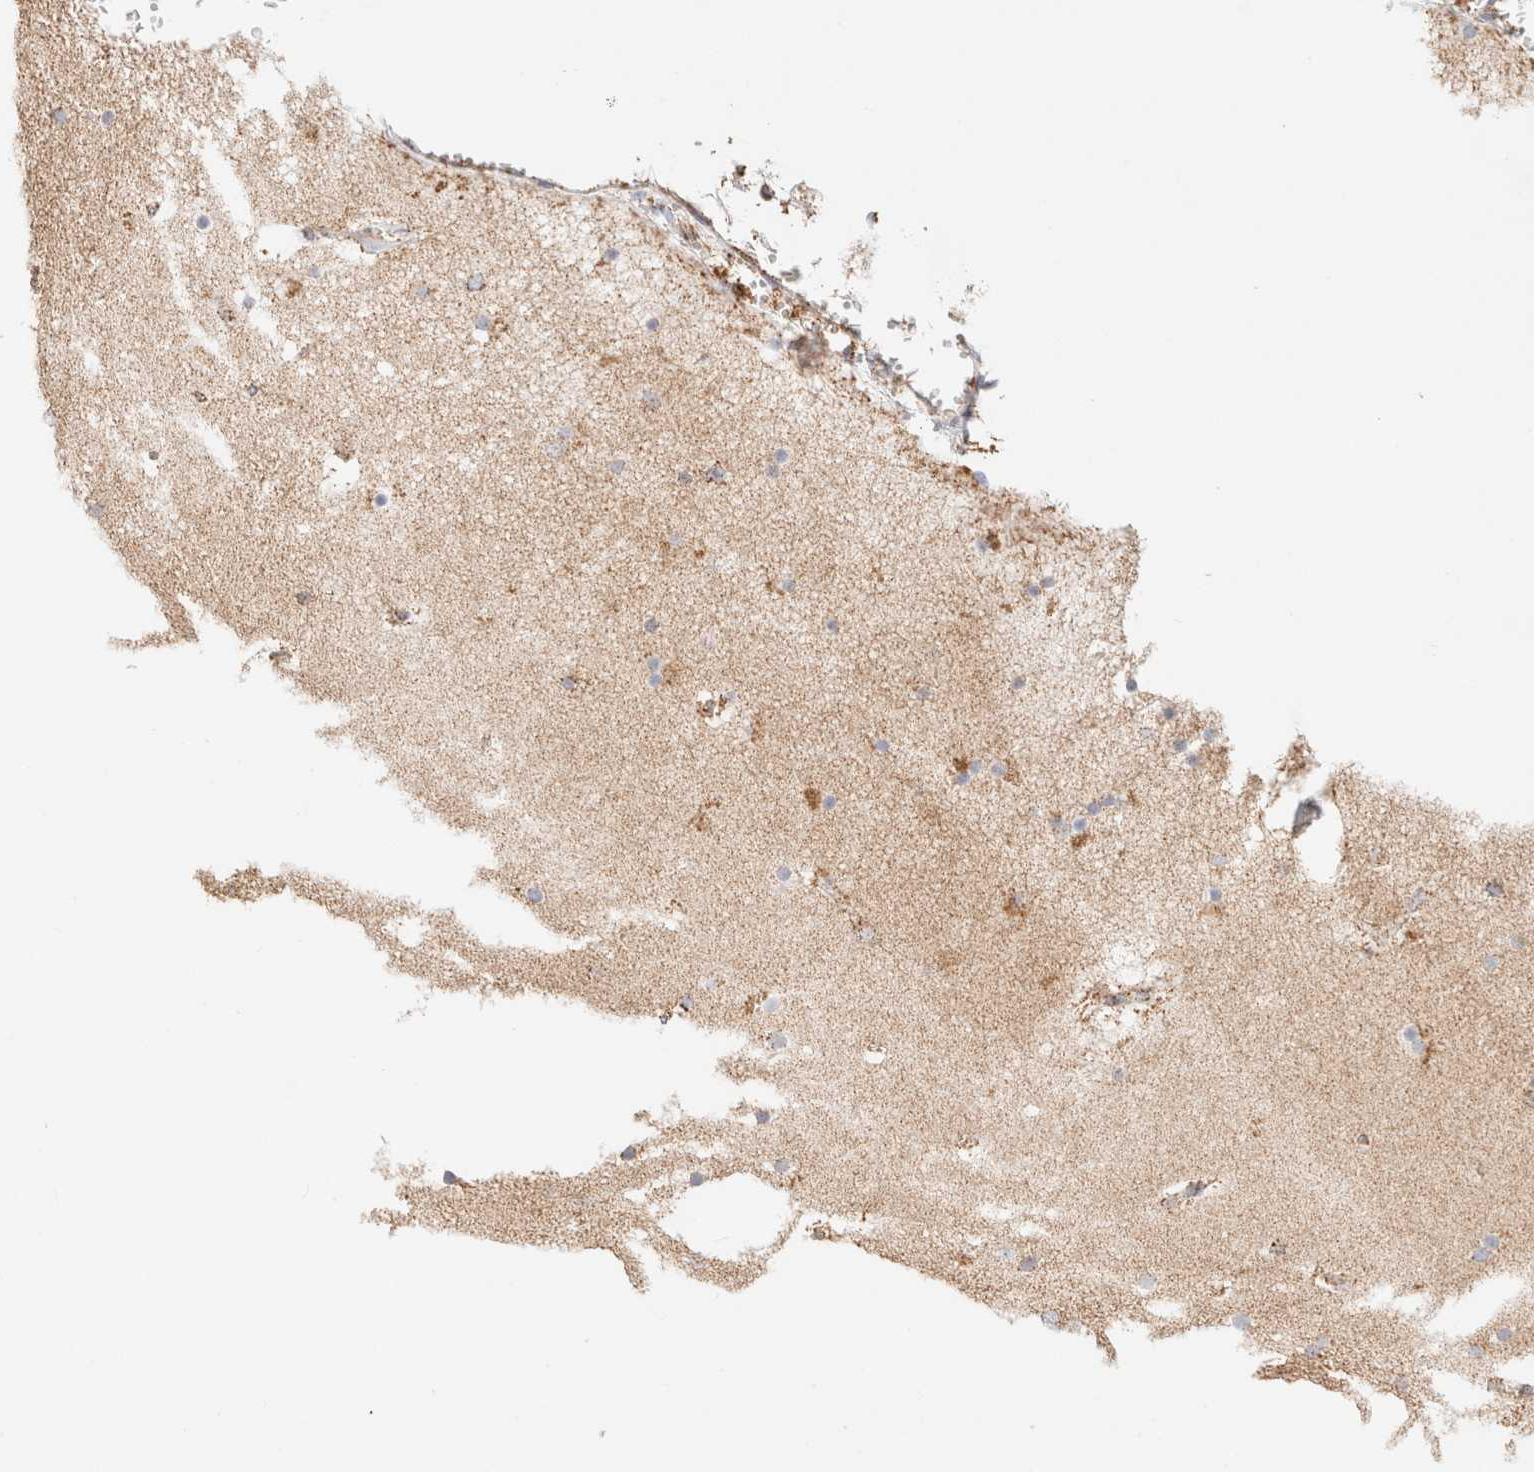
{"staining": {"intensity": "moderate", "quantity": "25%-75%", "location": "cytoplasmic/membranous"}, "tissue": "cerebral cortex", "cell_type": "Endothelial cells", "image_type": "normal", "snomed": [{"axis": "morphology", "description": "Normal tissue, NOS"}, {"axis": "topography", "description": "Cerebral cortex"}], "caption": "A micrograph showing moderate cytoplasmic/membranous staining in about 25%-75% of endothelial cells in unremarkable cerebral cortex, as visualized by brown immunohistochemical staining.", "gene": "PHB2", "patient": {"sex": "male", "age": 57}}